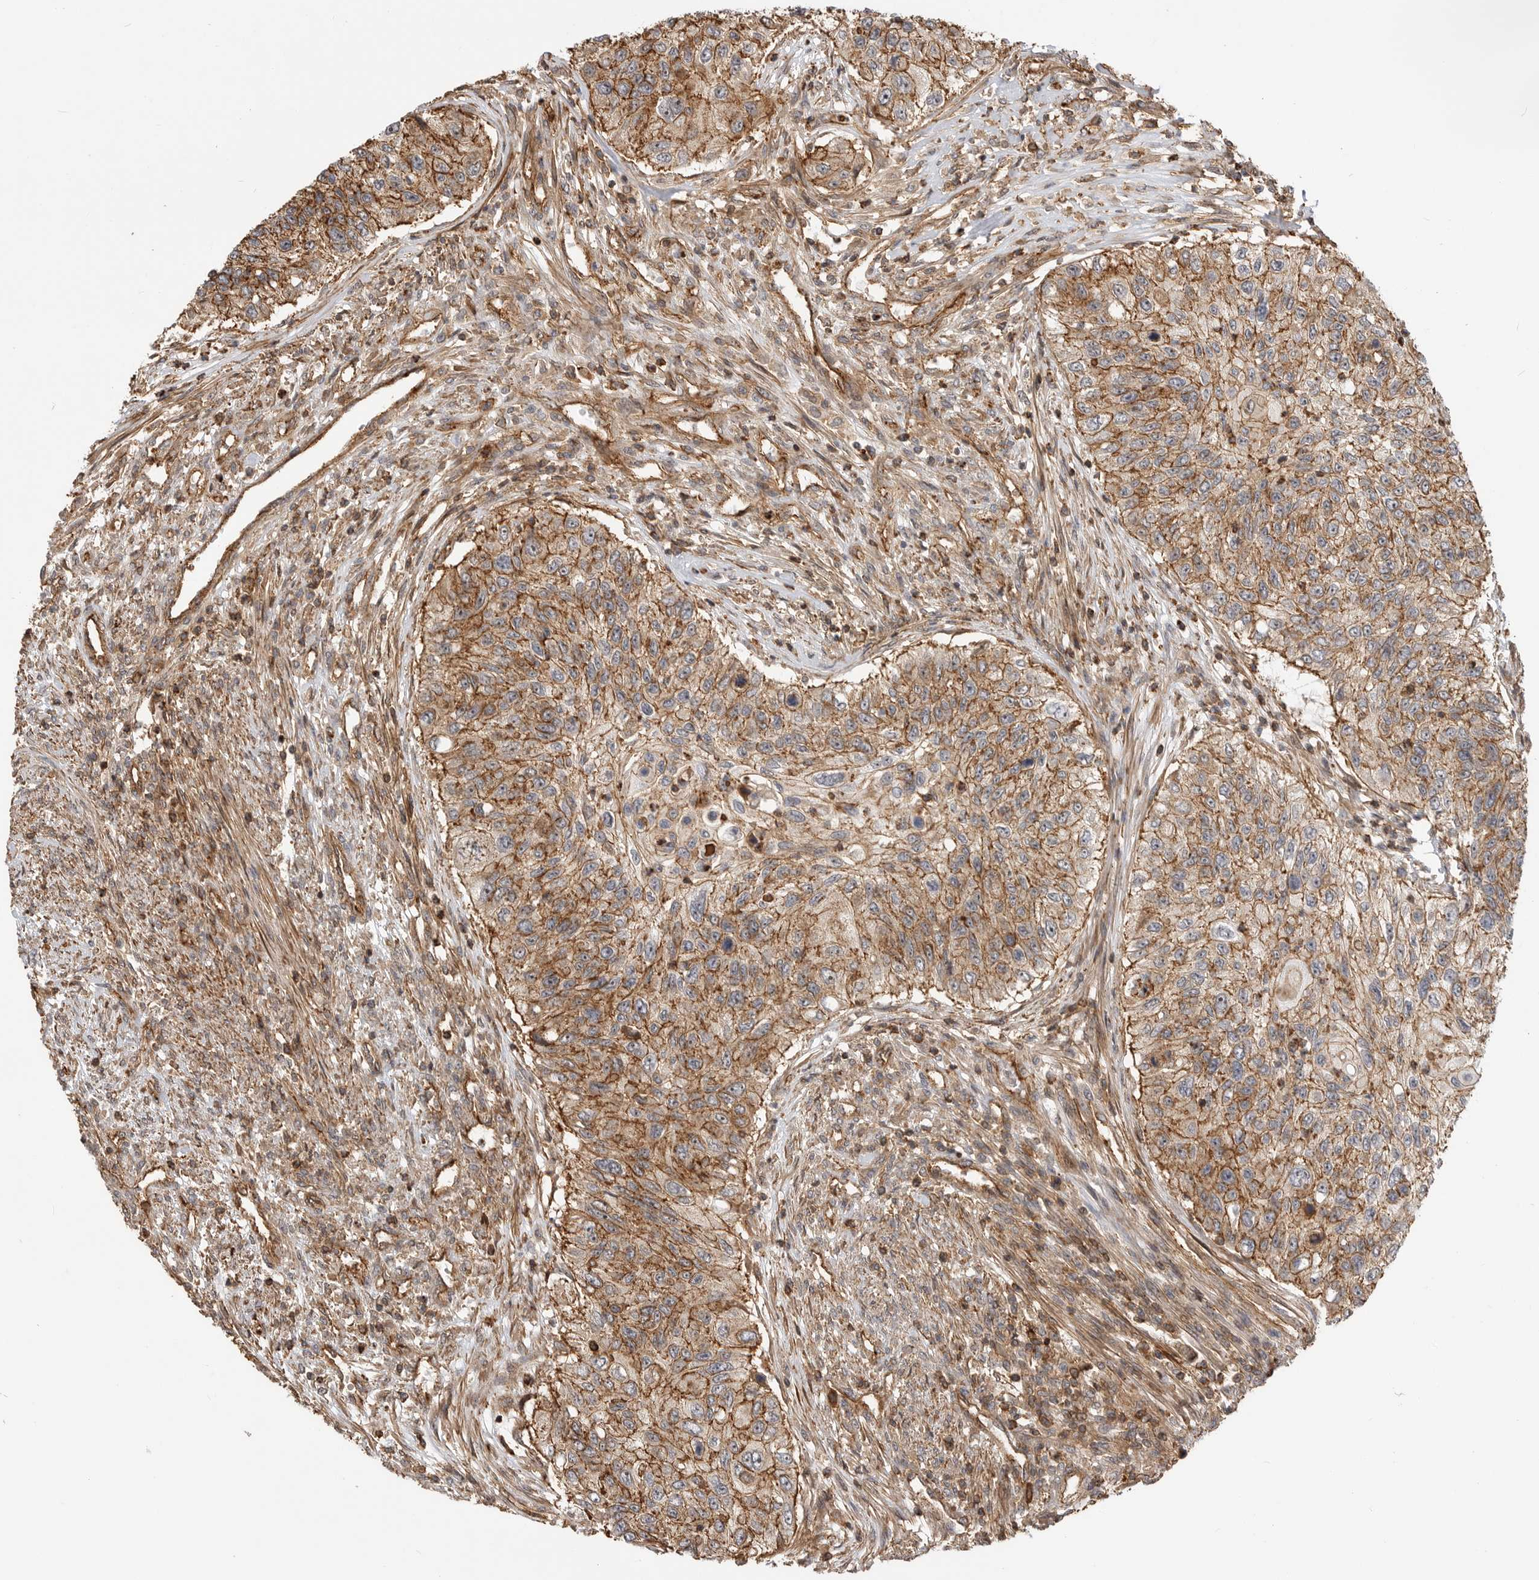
{"staining": {"intensity": "moderate", "quantity": ">75%", "location": "cytoplasmic/membranous"}, "tissue": "urothelial cancer", "cell_type": "Tumor cells", "image_type": "cancer", "snomed": [{"axis": "morphology", "description": "Urothelial carcinoma, High grade"}, {"axis": "topography", "description": "Urinary bladder"}], "caption": "Immunohistochemical staining of urothelial cancer reveals moderate cytoplasmic/membranous protein positivity in about >75% of tumor cells.", "gene": "GPATCH2", "patient": {"sex": "female", "age": 60}}